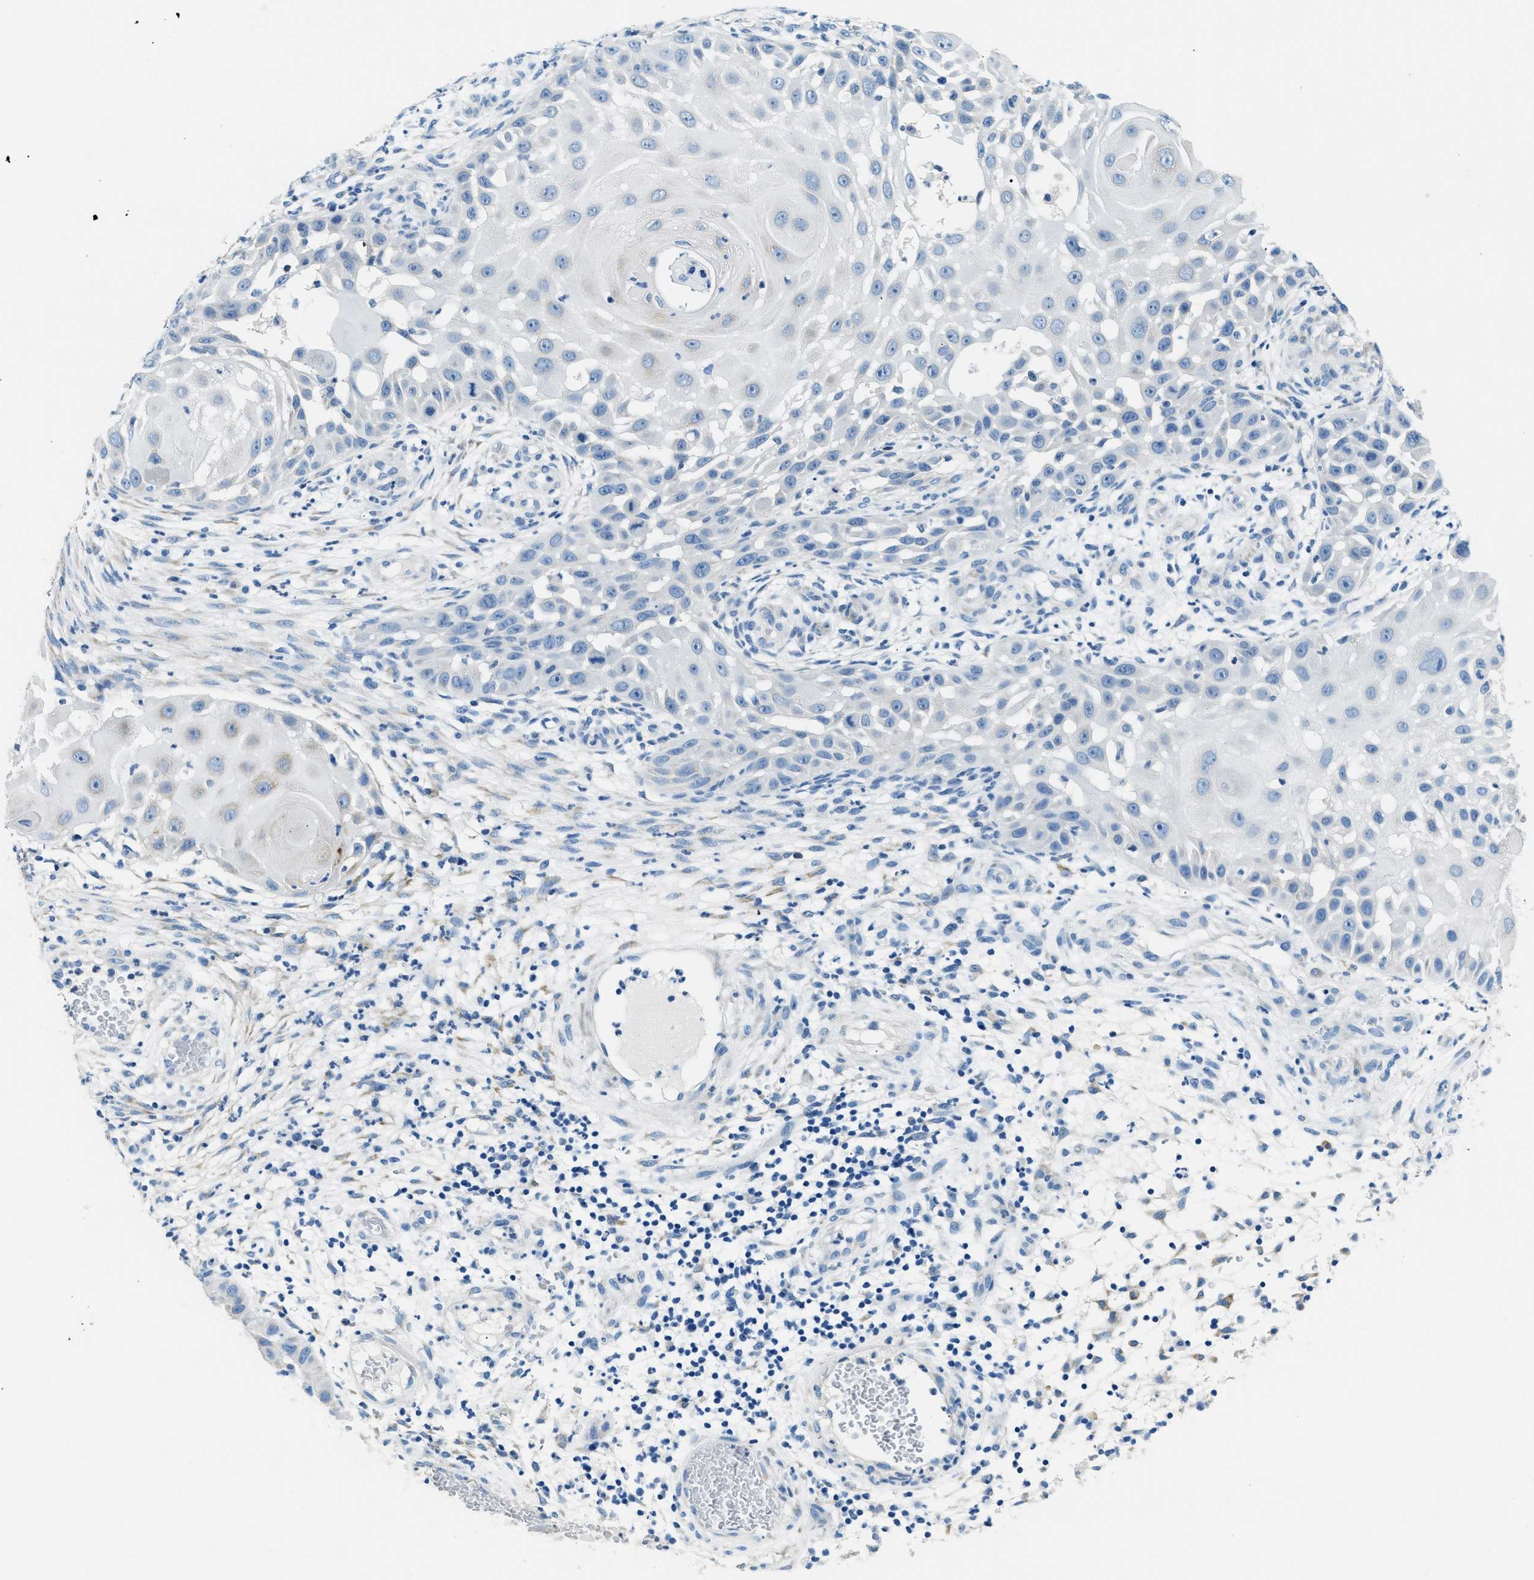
{"staining": {"intensity": "negative", "quantity": "none", "location": "none"}, "tissue": "skin cancer", "cell_type": "Tumor cells", "image_type": "cancer", "snomed": [{"axis": "morphology", "description": "Squamous cell carcinoma, NOS"}, {"axis": "topography", "description": "Skin"}], "caption": "This is an immunohistochemistry micrograph of skin cancer (squamous cell carcinoma). There is no staining in tumor cells.", "gene": "CLDN18", "patient": {"sex": "female", "age": 44}}